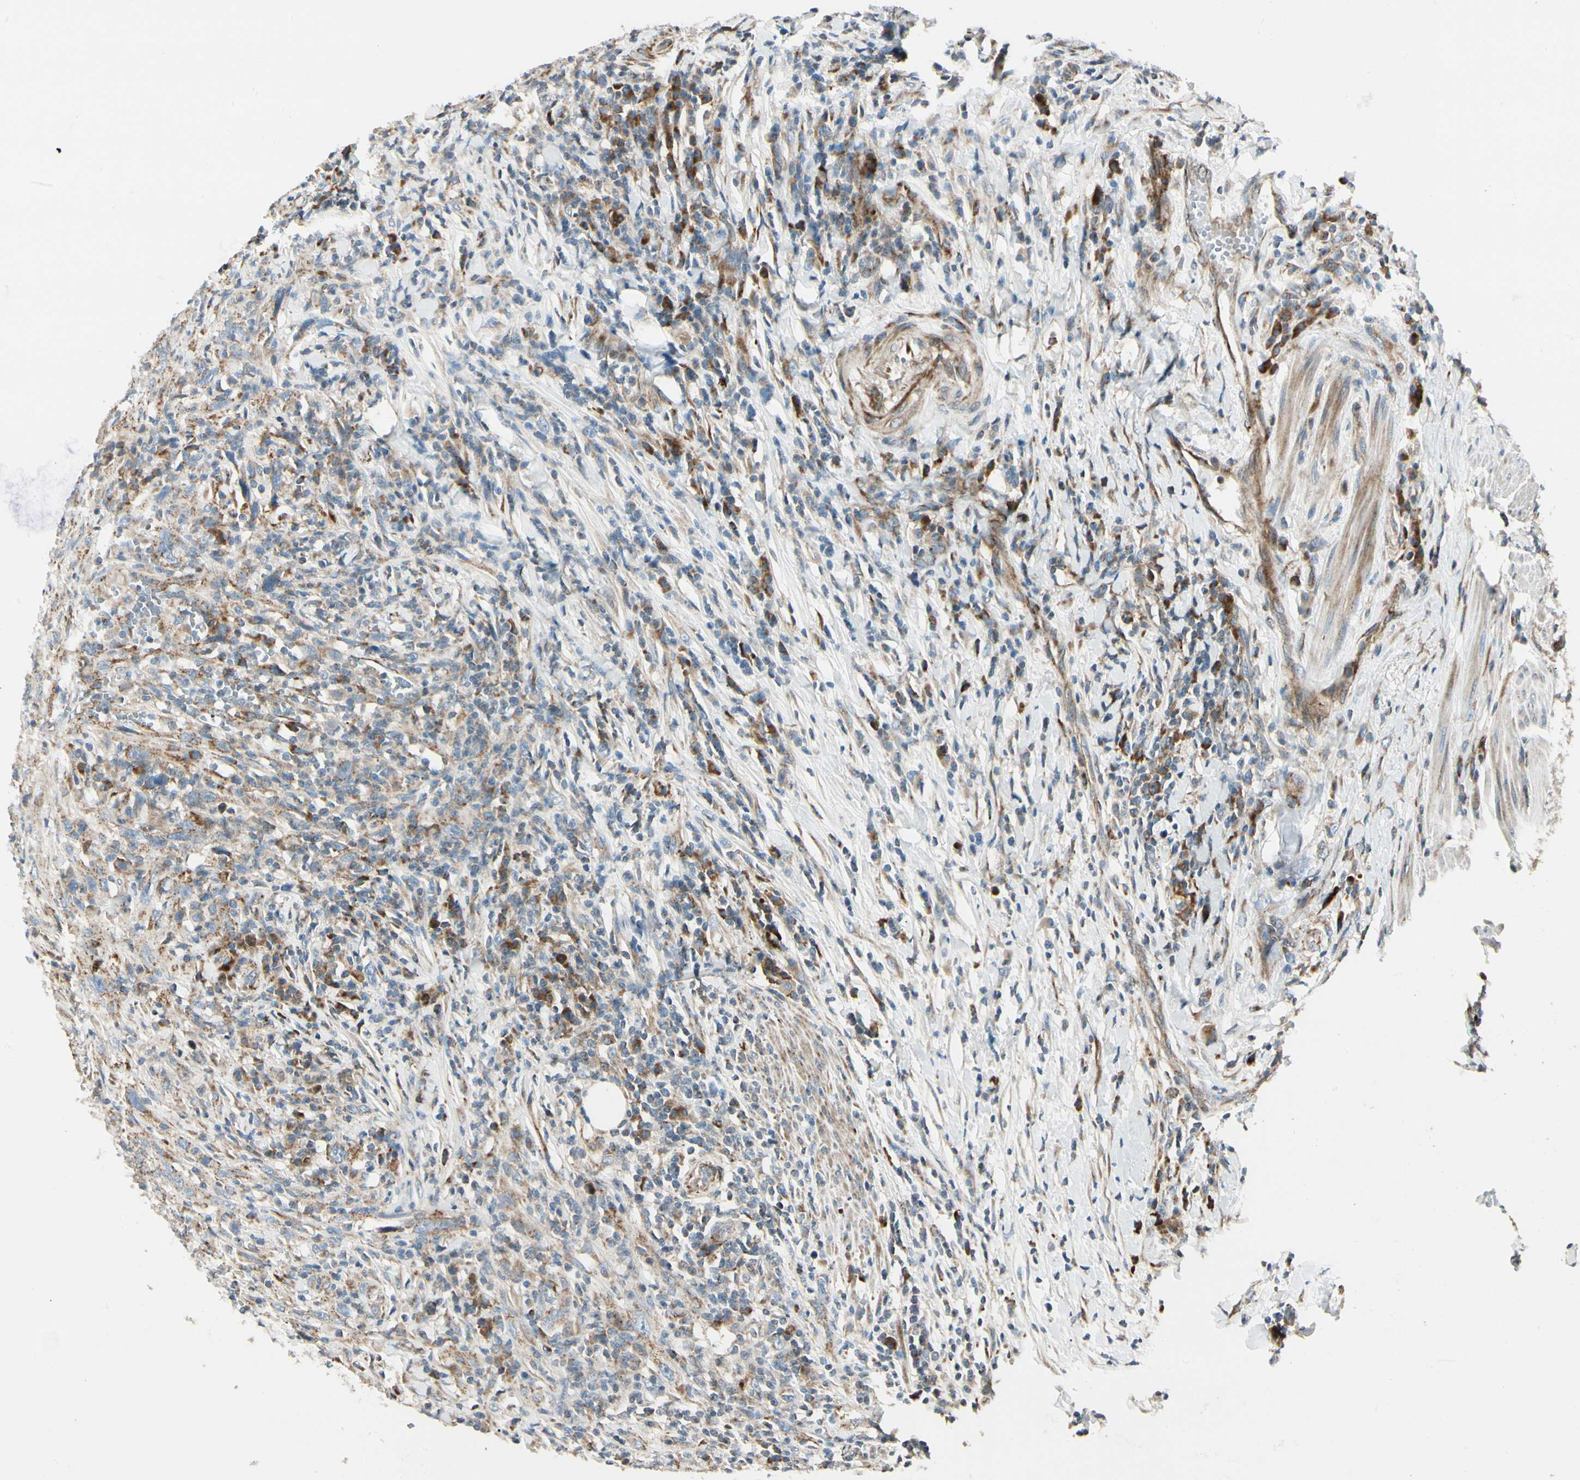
{"staining": {"intensity": "weak", "quantity": ">75%", "location": "cytoplasmic/membranous"}, "tissue": "urothelial cancer", "cell_type": "Tumor cells", "image_type": "cancer", "snomed": [{"axis": "morphology", "description": "Urothelial carcinoma, High grade"}, {"axis": "topography", "description": "Urinary bladder"}], "caption": "Immunohistochemical staining of urothelial cancer demonstrates low levels of weak cytoplasmic/membranous protein expression in approximately >75% of tumor cells. (IHC, brightfield microscopy, high magnification).", "gene": "MRPL9", "patient": {"sex": "male", "age": 61}}